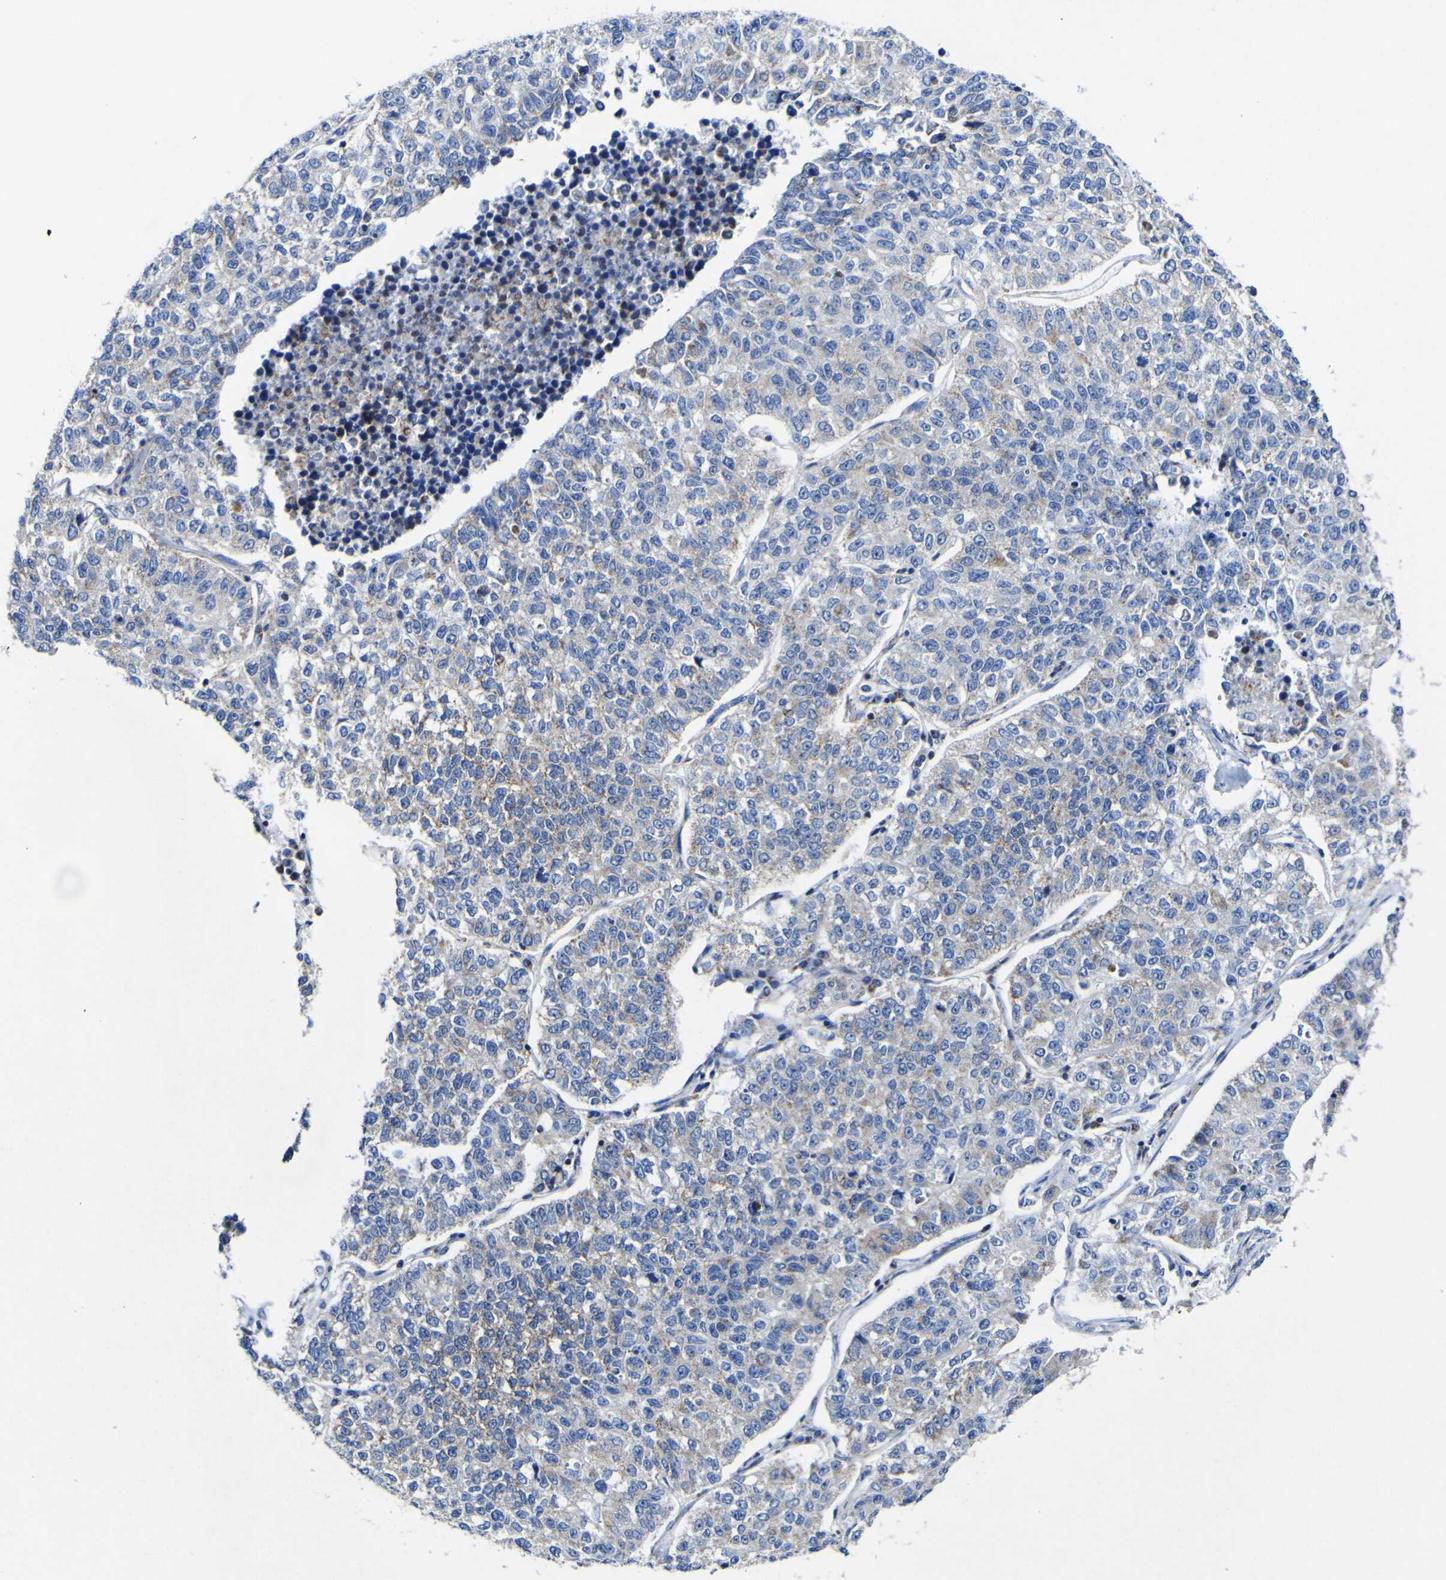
{"staining": {"intensity": "moderate", "quantity": "25%-75%", "location": "cytoplasmic/membranous"}, "tissue": "lung cancer", "cell_type": "Tumor cells", "image_type": "cancer", "snomed": [{"axis": "morphology", "description": "Adenocarcinoma, NOS"}, {"axis": "topography", "description": "Lung"}], "caption": "Immunohistochemistry (IHC) photomicrograph of human lung cancer stained for a protein (brown), which exhibits medium levels of moderate cytoplasmic/membranous expression in about 25%-75% of tumor cells.", "gene": "CCDC90B", "patient": {"sex": "male", "age": 49}}